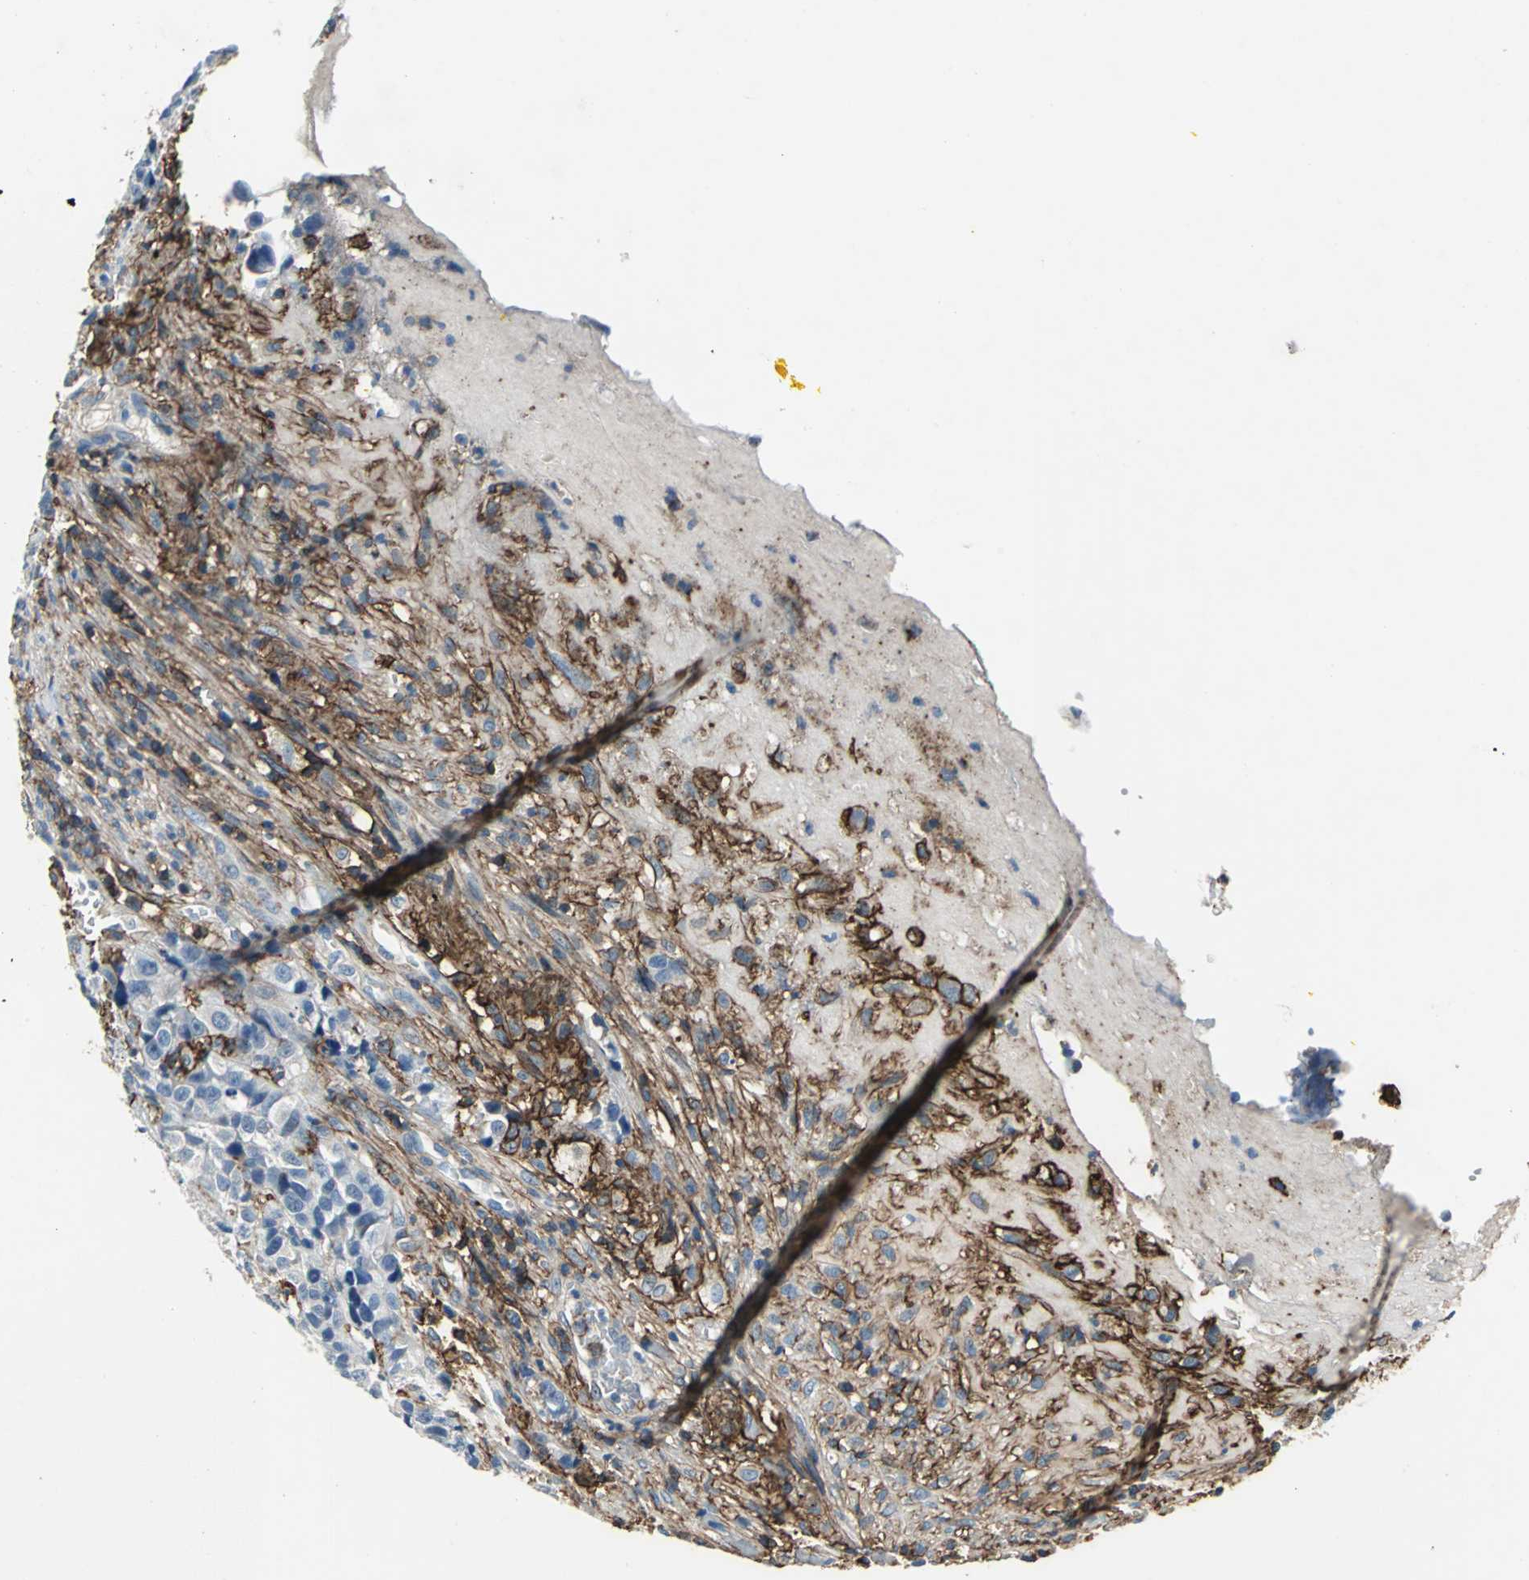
{"staining": {"intensity": "moderate", "quantity": "<25%", "location": "cytoplasmic/membranous"}, "tissue": "urothelial cancer", "cell_type": "Tumor cells", "image_type": "cancer", "snomed": [{"axis": "morphology", "description": "Urothelial carcinoma, High grade"}, {"axis": "topography", "description": "Urinary bladder"}], "caption": "Immunohistochemical staining of human urothelial cancer shows low levels of moderate cytoplasmic/membranous staining in approximately <25% of tumor cells.", "gene": "CD44", "patient": {"sex": "female", "age": 81}}